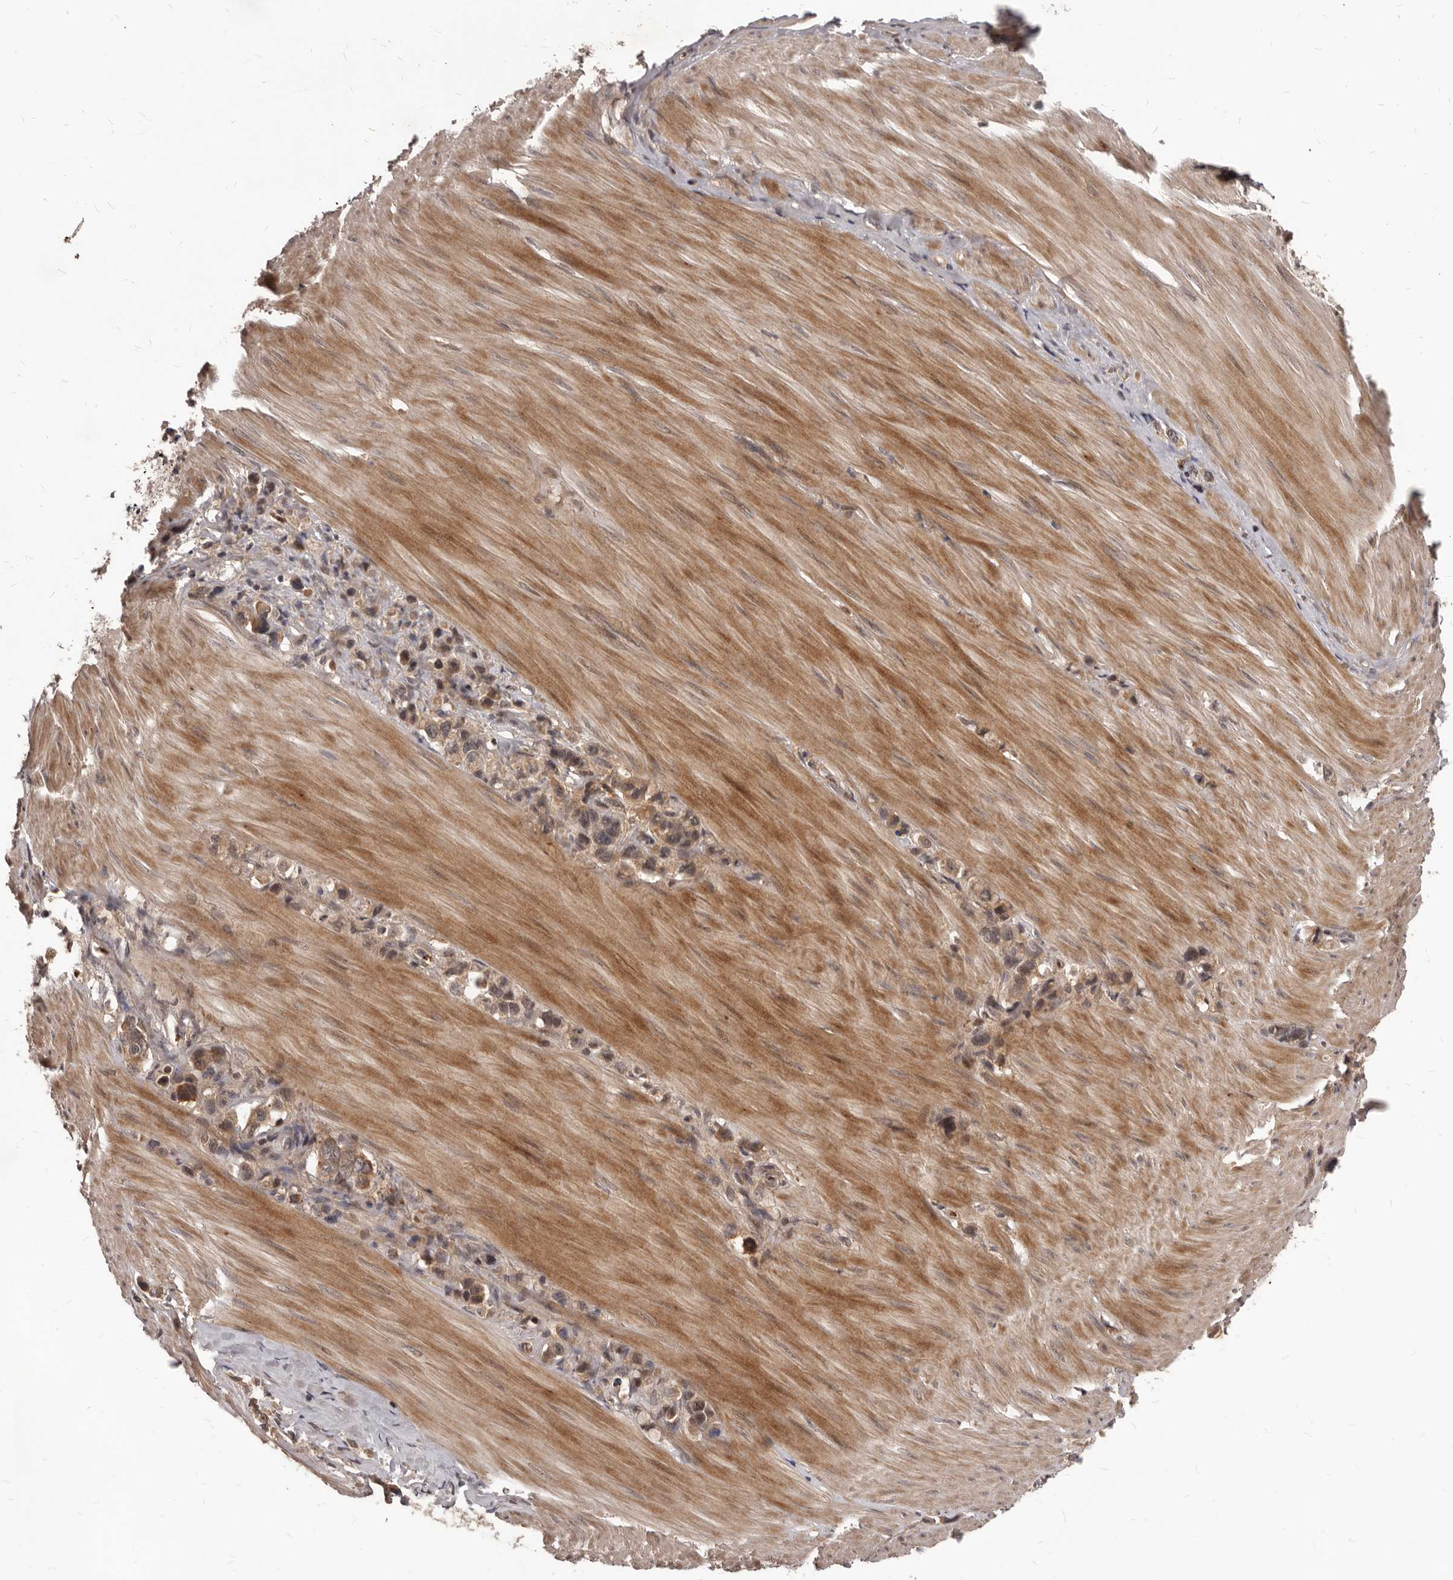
{"staining": {"intensity": "weak", "quantity": ">75%", "location": "cytoplasmic/membranous,nuclear"}, "tissue": "stomach cancer", "cell_type": "Tumor cells", "image_type": "cancer", "snomed": [{"axis": "morphology", "description": "Adenocarcinoma, NOS"}, {"axis": "topography", "description": "Stomach"}], "caption": "An immunohistochemistry micrograph of tumor tissue is shown. Protein staining in brown shows weak cytoplasmic/membranous and nuclear positivity in stomach adenocarcinoma within tumor cells.", "gene": "GABPB2", "patient": {"sex": "female", "age": 65}}